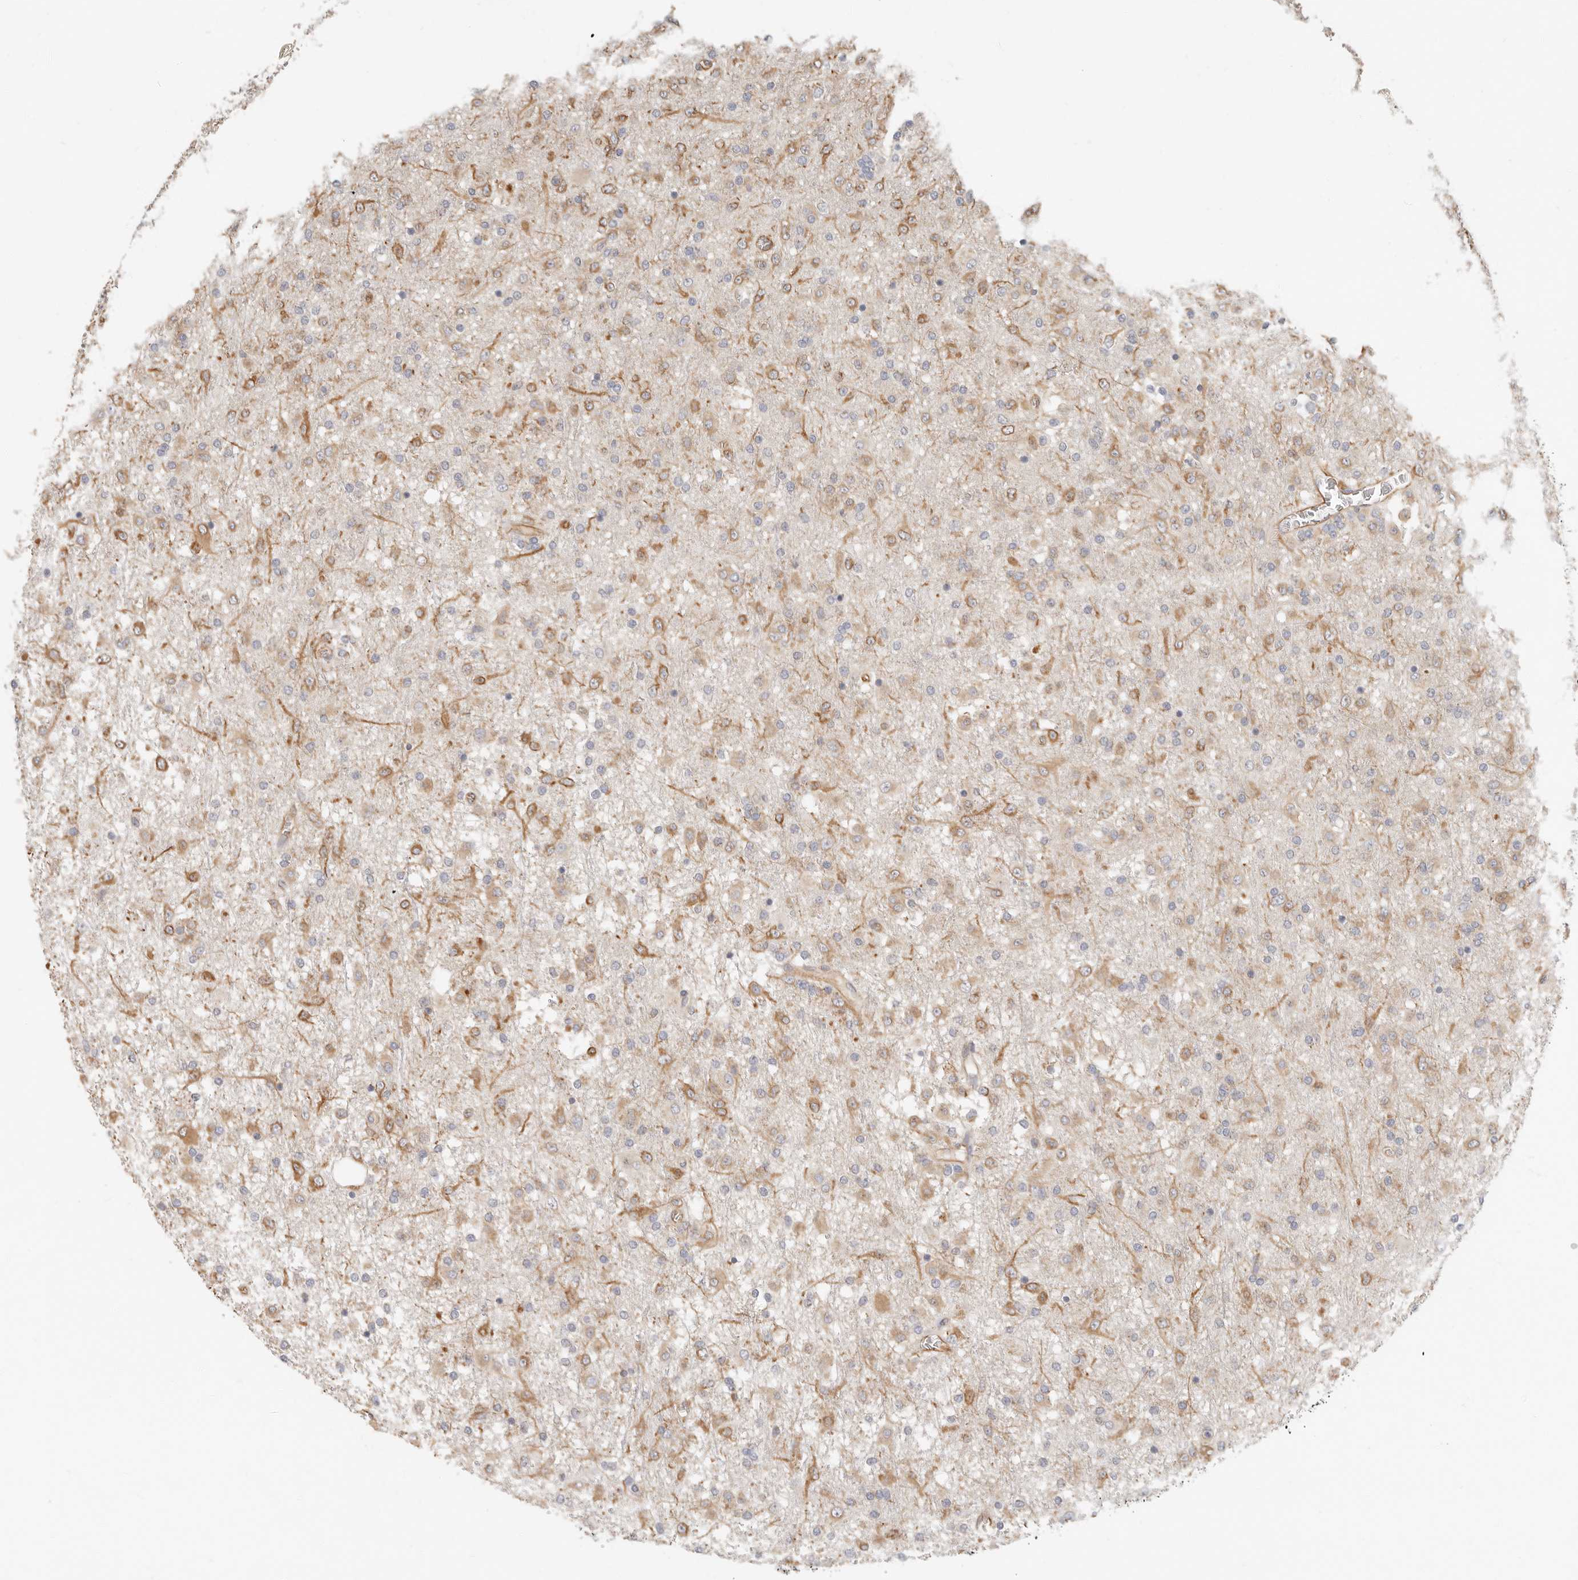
{"staining": {"intensity": "moderate", "quantity": "25%-75%", "location": "cytoplasmic/membranous"}, "tissue": "glioma", "cell_type": "Tumor cells", "image_type": "cancer", "snomed": [{"axis": "morphology", "description": "Glioma, malignant, Low grade"}, {"axis": "topography", "description": "Brain"}], "caption": "The histopathology image demonstrates staining of malignant glioma (low-grade), revealing moderate cytoplasmic/membranous protein expression (brown color) within tumor cells. The staining was performed using DAB (3,3'-diaminobenzidine) to visualize the protein expression in brown, while the nuclei were stained in blue with hematoxylin (Magnification: 20x).", "gene": "SPRING1", "patient": {"sex": "male", "age": 65}}